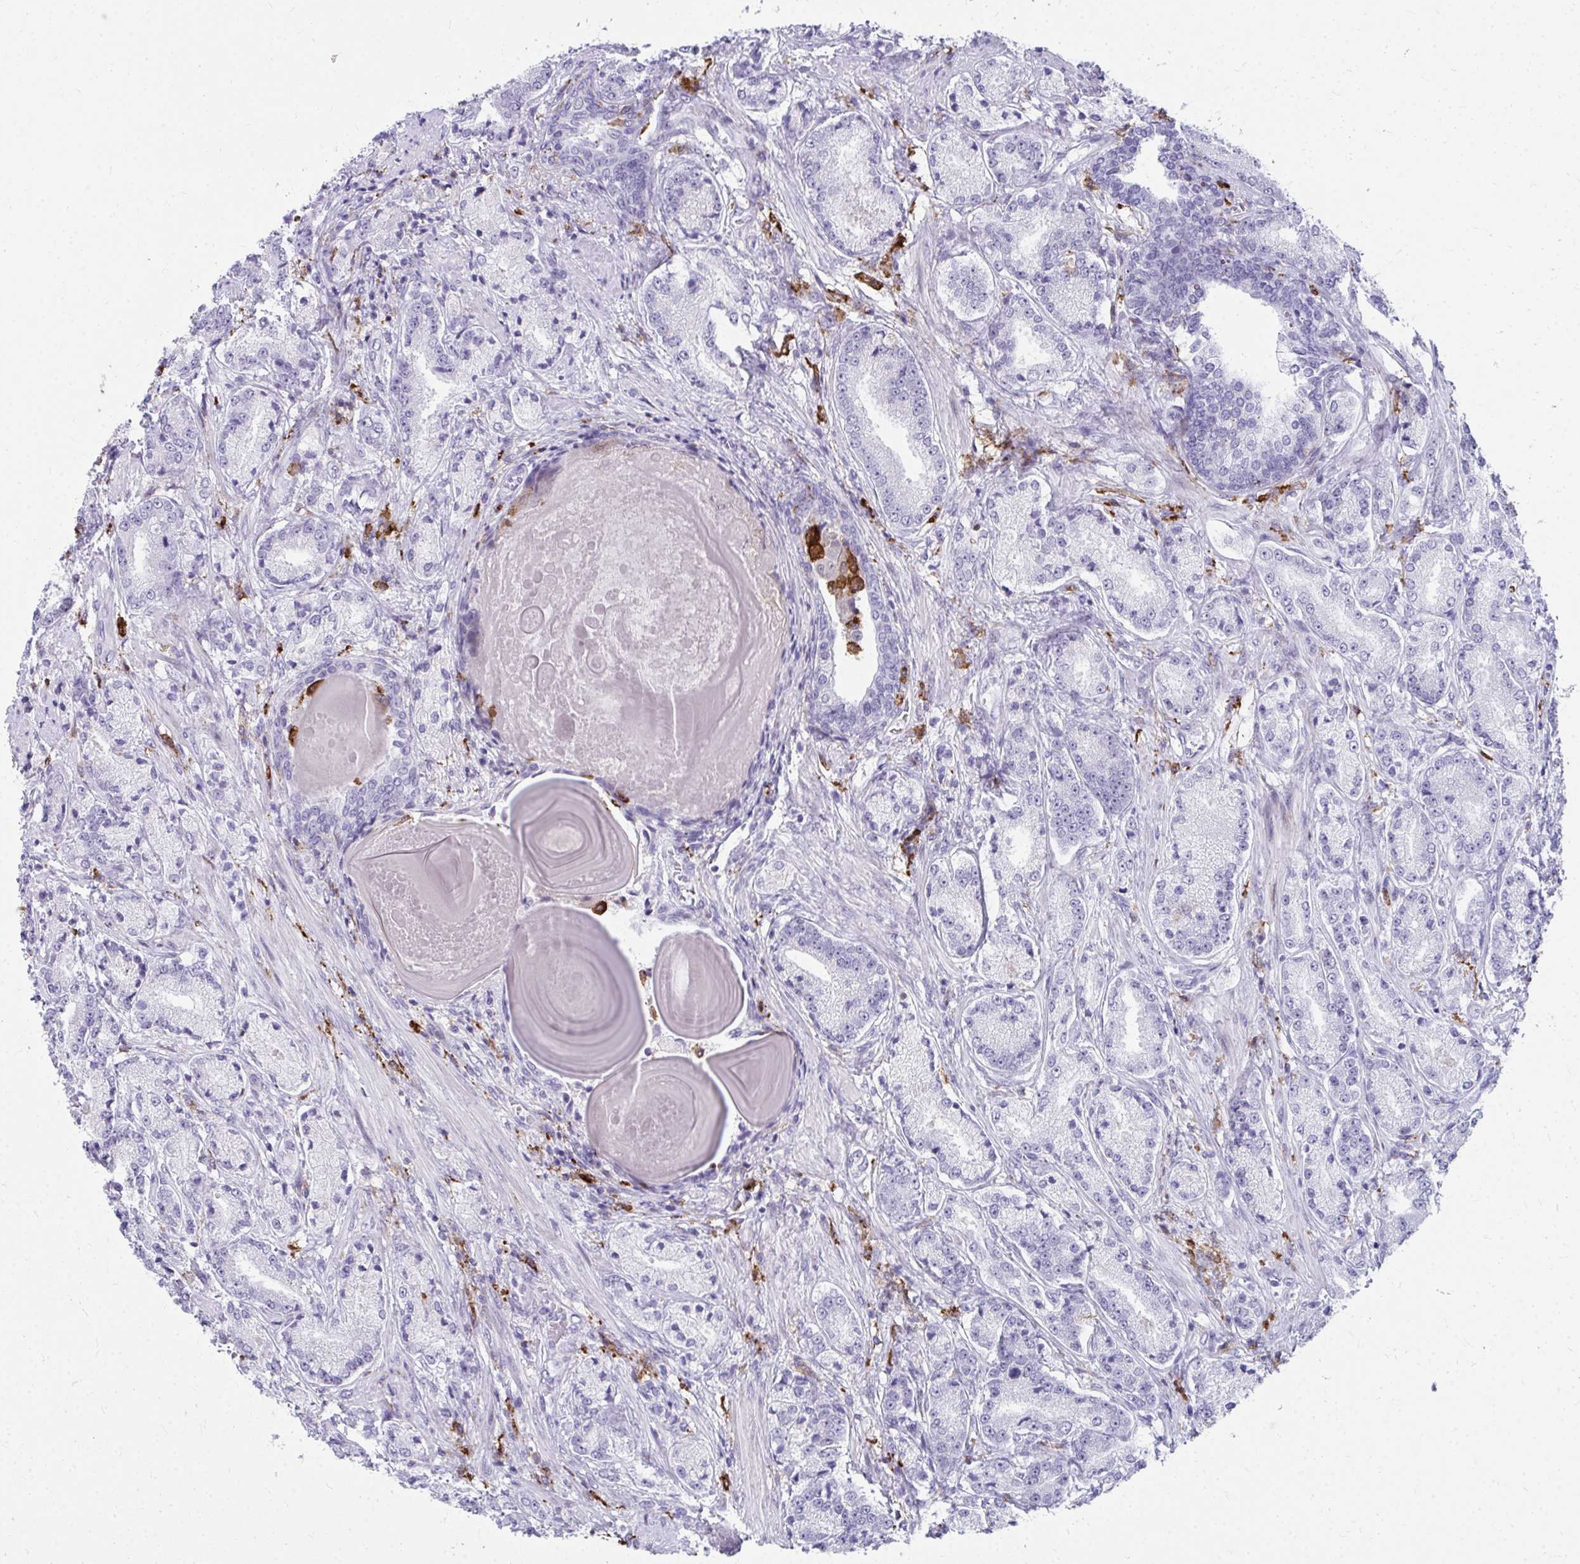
{"staining": {"intensity": "negative", "quantity": "none", "location": "none"}, "tissue": "prostate cancer", "cell_type": "Tumor cells", "image_type": "cancer", "snomed": [{"axis": "morphology", "description": "Adenocarcinoma, High grade"}, {"axis": "topography", "description": "Prostate and seminal vesicle, NOS"}], "caption": "DAB immunohistochemical staining of prostate high-grade adenocarcinoma demonstrates no significant expression in tumor cells.", "gene": "CD163", "patient": {"sex": "male", "age": 61}}